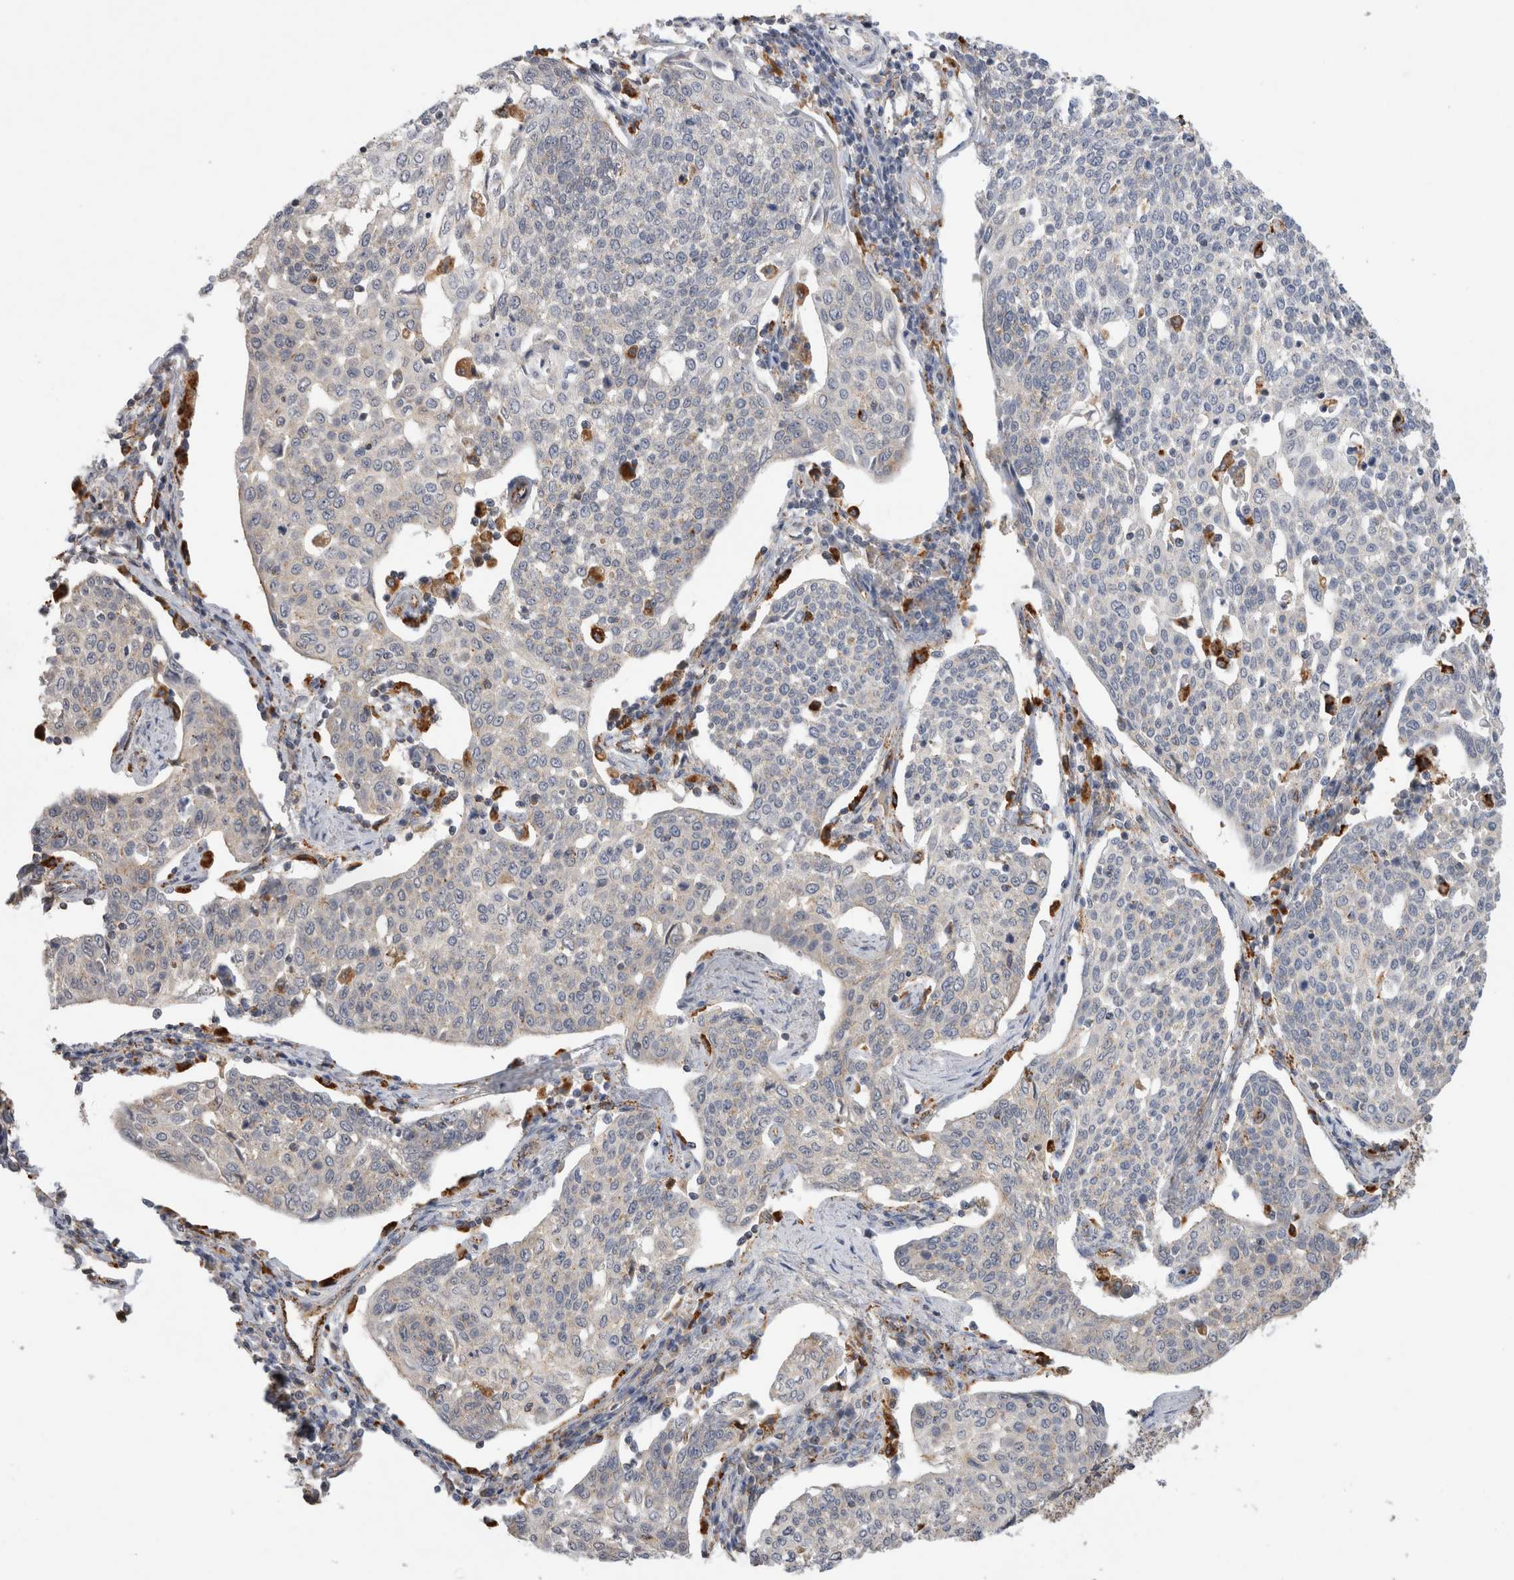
{"staining": {"intensity": "moderate", "quantity": ">75%", "location": "cytoplasmic/membranous"}, "tissue": "cervical cancer", "cell_type": "Tumor cells", "image_type": "cancer", "snomed": [{"axis": "morphology", "description": "Squamous cell carcinoma, NOS"}, {"axis": "topography", "description": "Cervix"}], "caption": "High-power microscopy captured an immunohistochemistry histopathology image of cervical cancer, revealing moderate cytoplasmic/membranous expression in about >75% of tumor cells.", "gene": "GNS", "patient": {"sex": "female", "age": 34}}